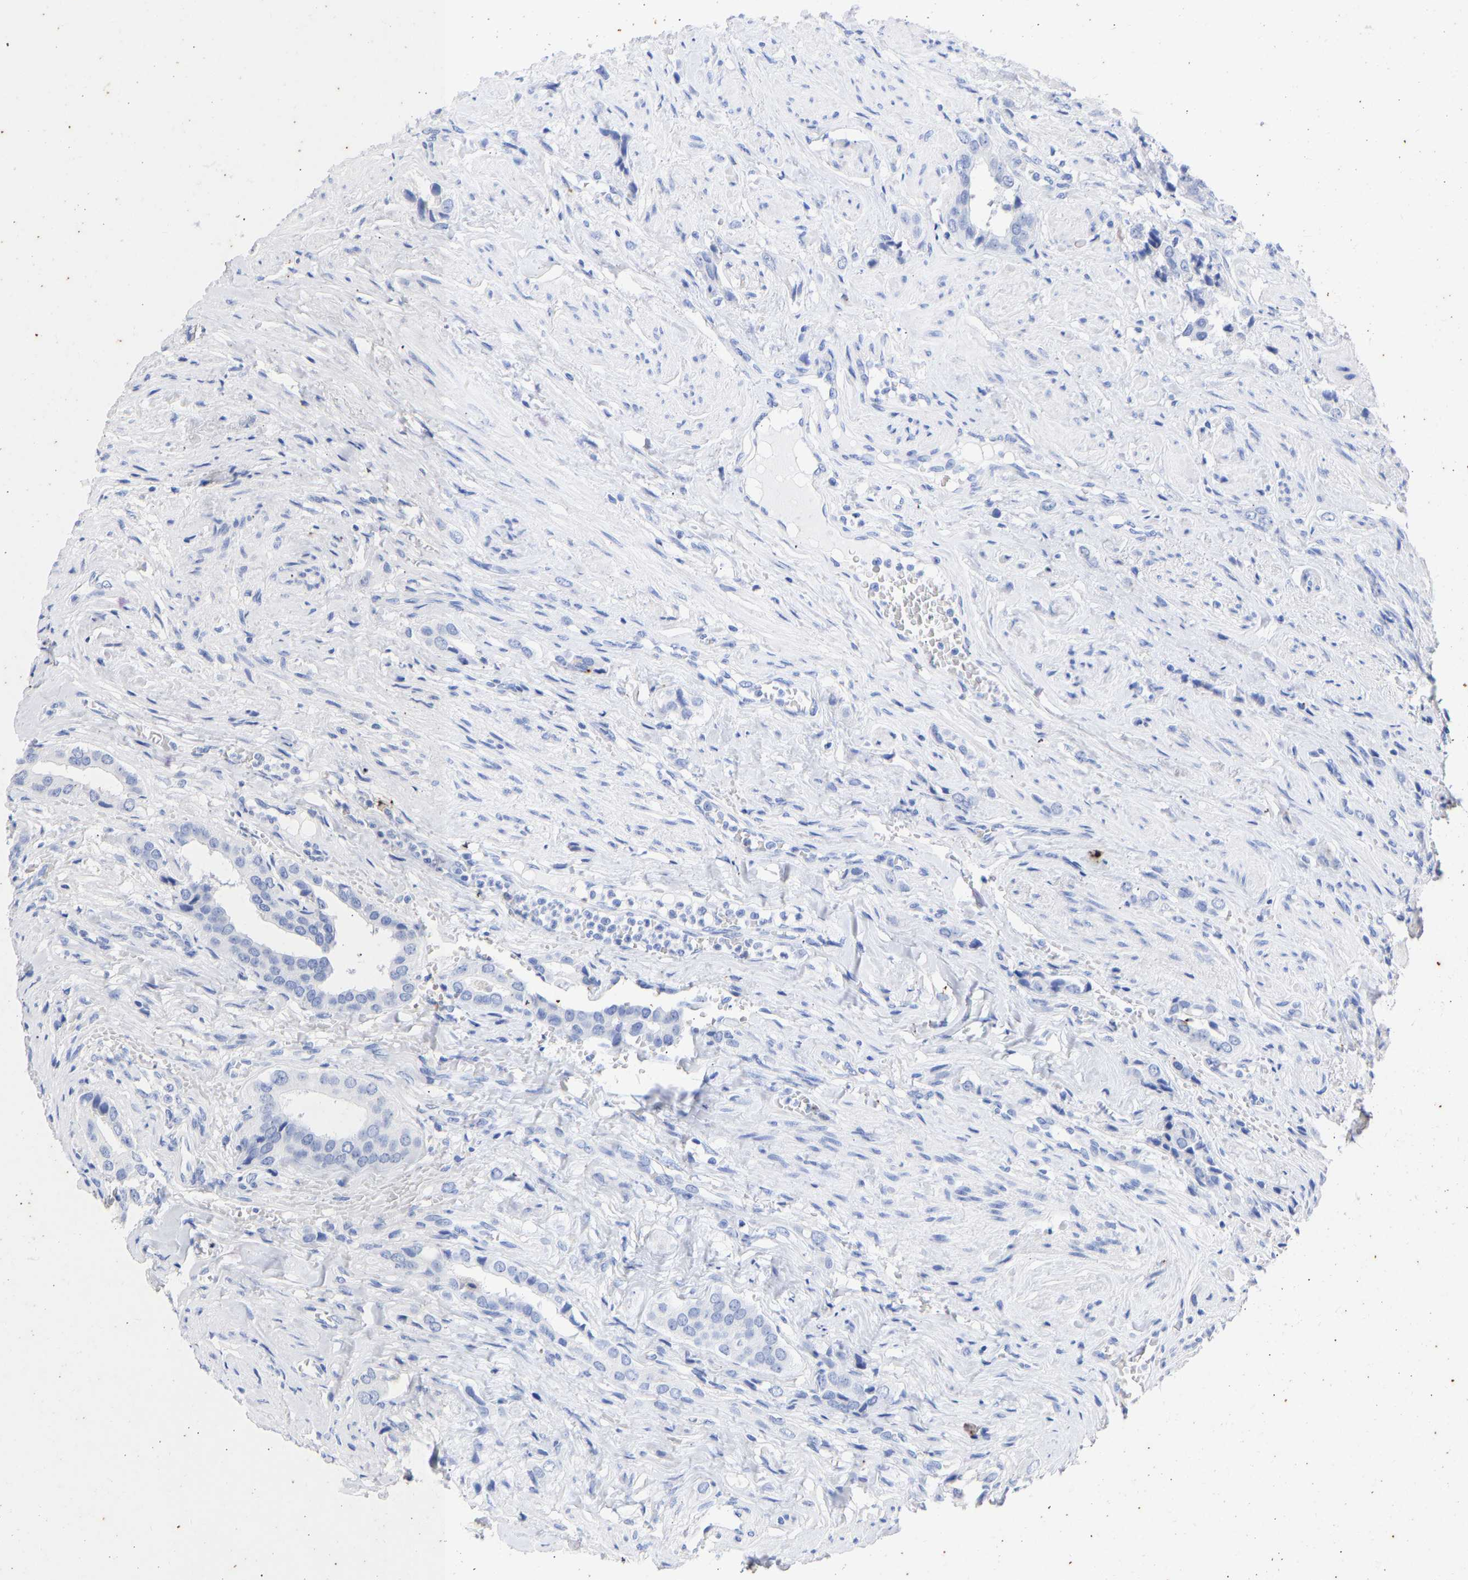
{"staining": {"intensity": "negative", "quantity": "none", "location": "none"}, "tissue": "prostate cancer", "cell_type": "Tumor cells", "image_type": "cancer", "snomed": [{"axis": "morphology", "description": "Adenocarcinoma, High grade"}, {"axis": "topography", "description": "Prostate"}], "caption": "Human prostate cancer (high-grade adenocarcinoma) stained for a protein using immunohistochemistry demonstrates no positivity in tumor cells.", "gene": "KRT1", "patient": {"sex": "male", "age": 52}}